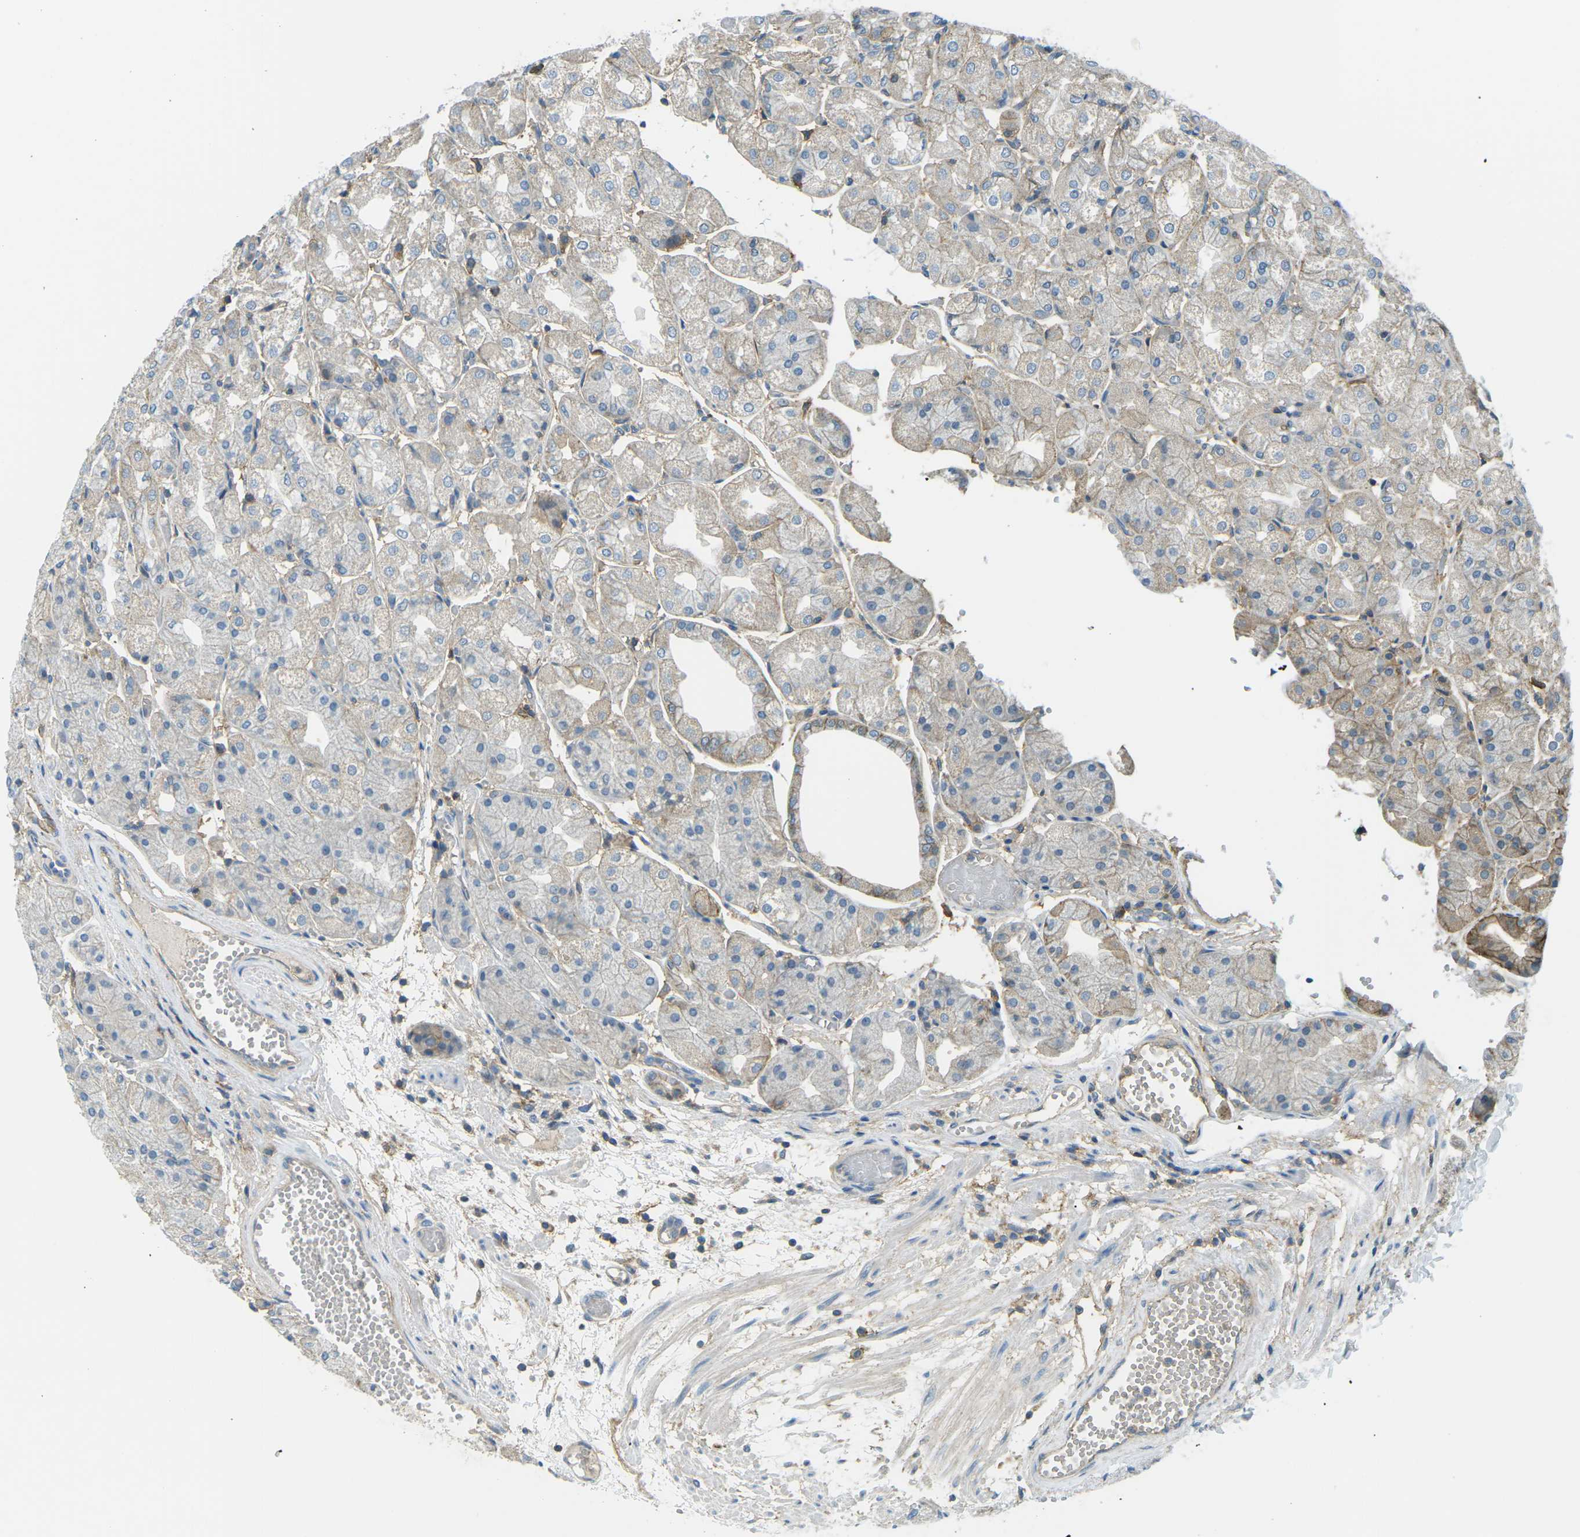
{"staining": {"intensity": "weak", "quantity": "25%-75%", "location": "cytoplasmic/membranous"}, "tissue": "stomach", "cell_type": "Glandular cells", "image_type": "normal", "snomed": [{"axis": "morphology", "description": "Normal tissue, NOS"}, {"axis": "topography", "description": "Stomach, upper"}], "caption": "Immunohistochemistry (IHC) micrograph of benign human stomach stained for a protein (brown), which demonstrates low levels of weak cytoplasmic/membranous expression in approximately 25%-75% of glandular cells.", "gene": "CD47", "patient": {"sex": "male", "age": 72}}